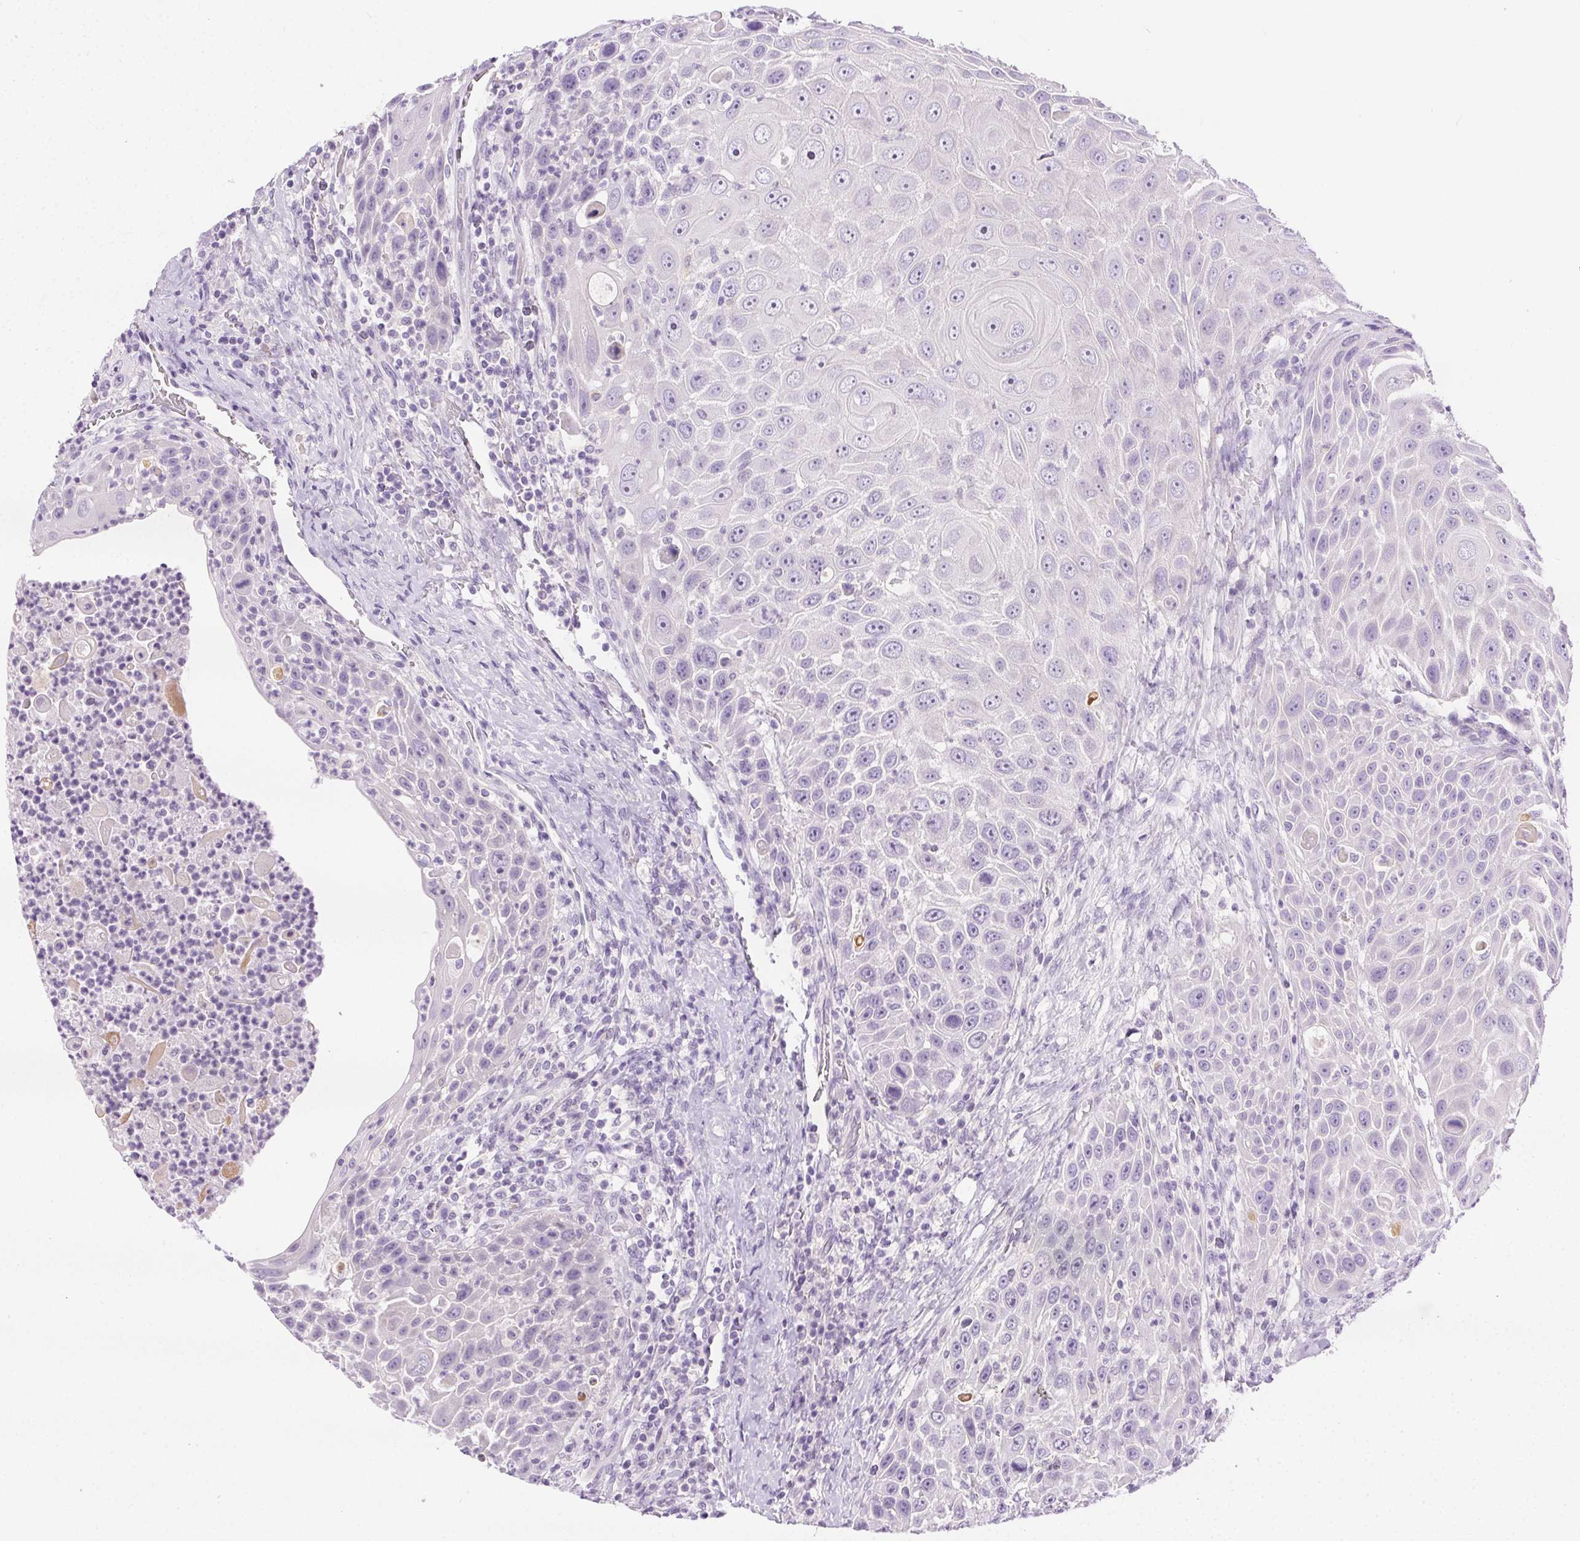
{"staining": {"intensity": "negative", "quantity": "none", "location": "none"}, "tissue": "head and neck cancer", "cell_type": "Tumor cells", "image_type": "cancer", "snomed": [{"axis": "morphology", "description": "Squamous cell carcinoma, NOS"}, {"axis": "topography", "description": "Head-Neck"}], "caption": "The micrograph shows no staining of tumor cells in head and neck cancer.", "gene": "C20orf85", "patient": {"sex": "male", "age": 69}}